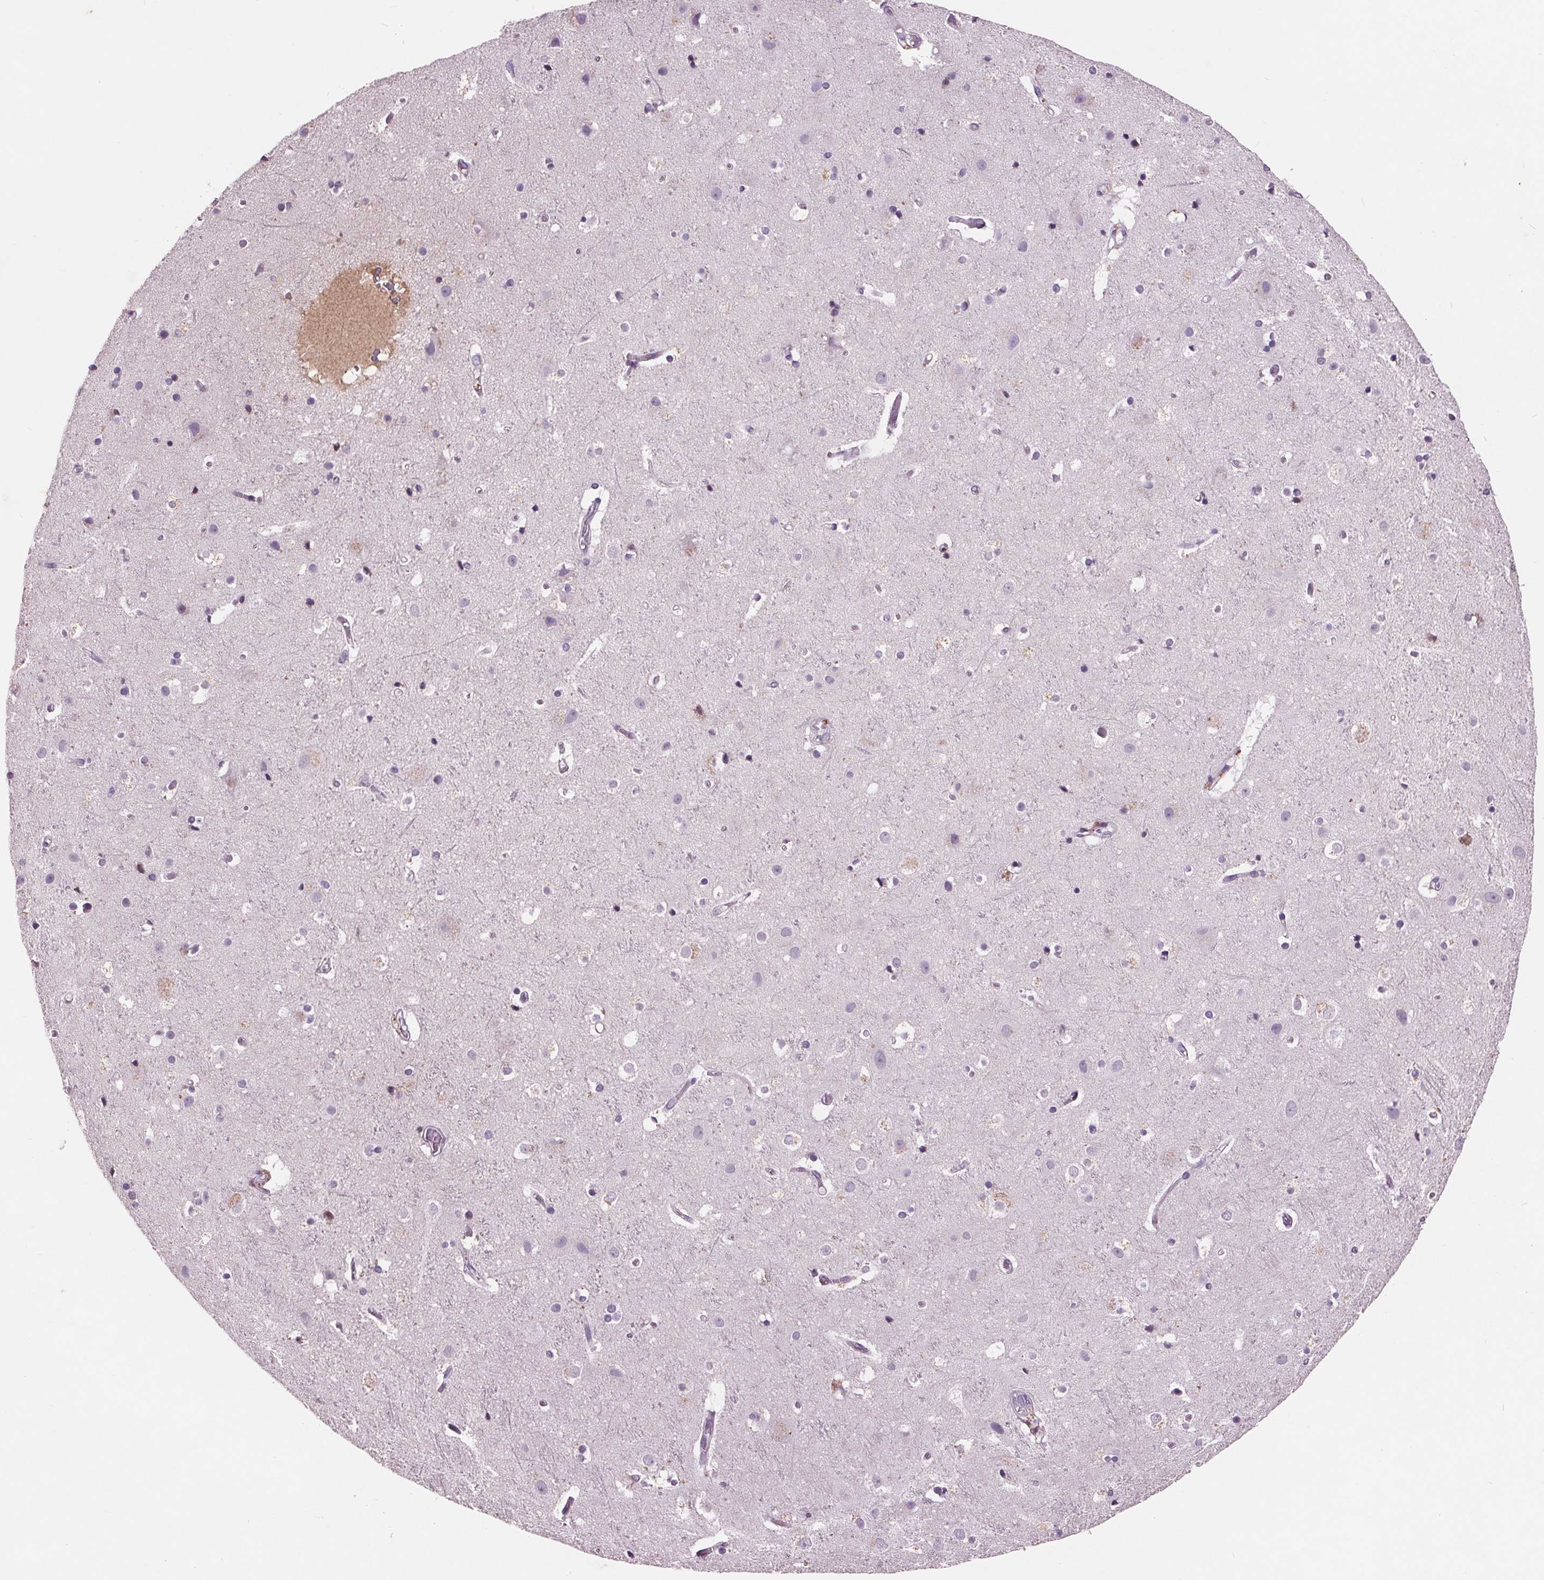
{"staining": {"intensity": "weak", "quantity": "<25%", "location": "cytoplasmic/membranous"}, "tissue": "cerebral cortex", "cell_type": "Endothelial cells", "image_type": "normal", "snomed": [{"axis": "morphology", "description": "Normal tissue, NOS"}, {"axis": "topography", "description": "Cerebral cortex"}], "caption": "Immunohistochemistry (IHC) image of unremarkable cerebral cortex stained for a protein (brown), which exhibits no expression in endothelial cells.", "gene": "C6", "patient": {"sex": "female", "age": 52}}